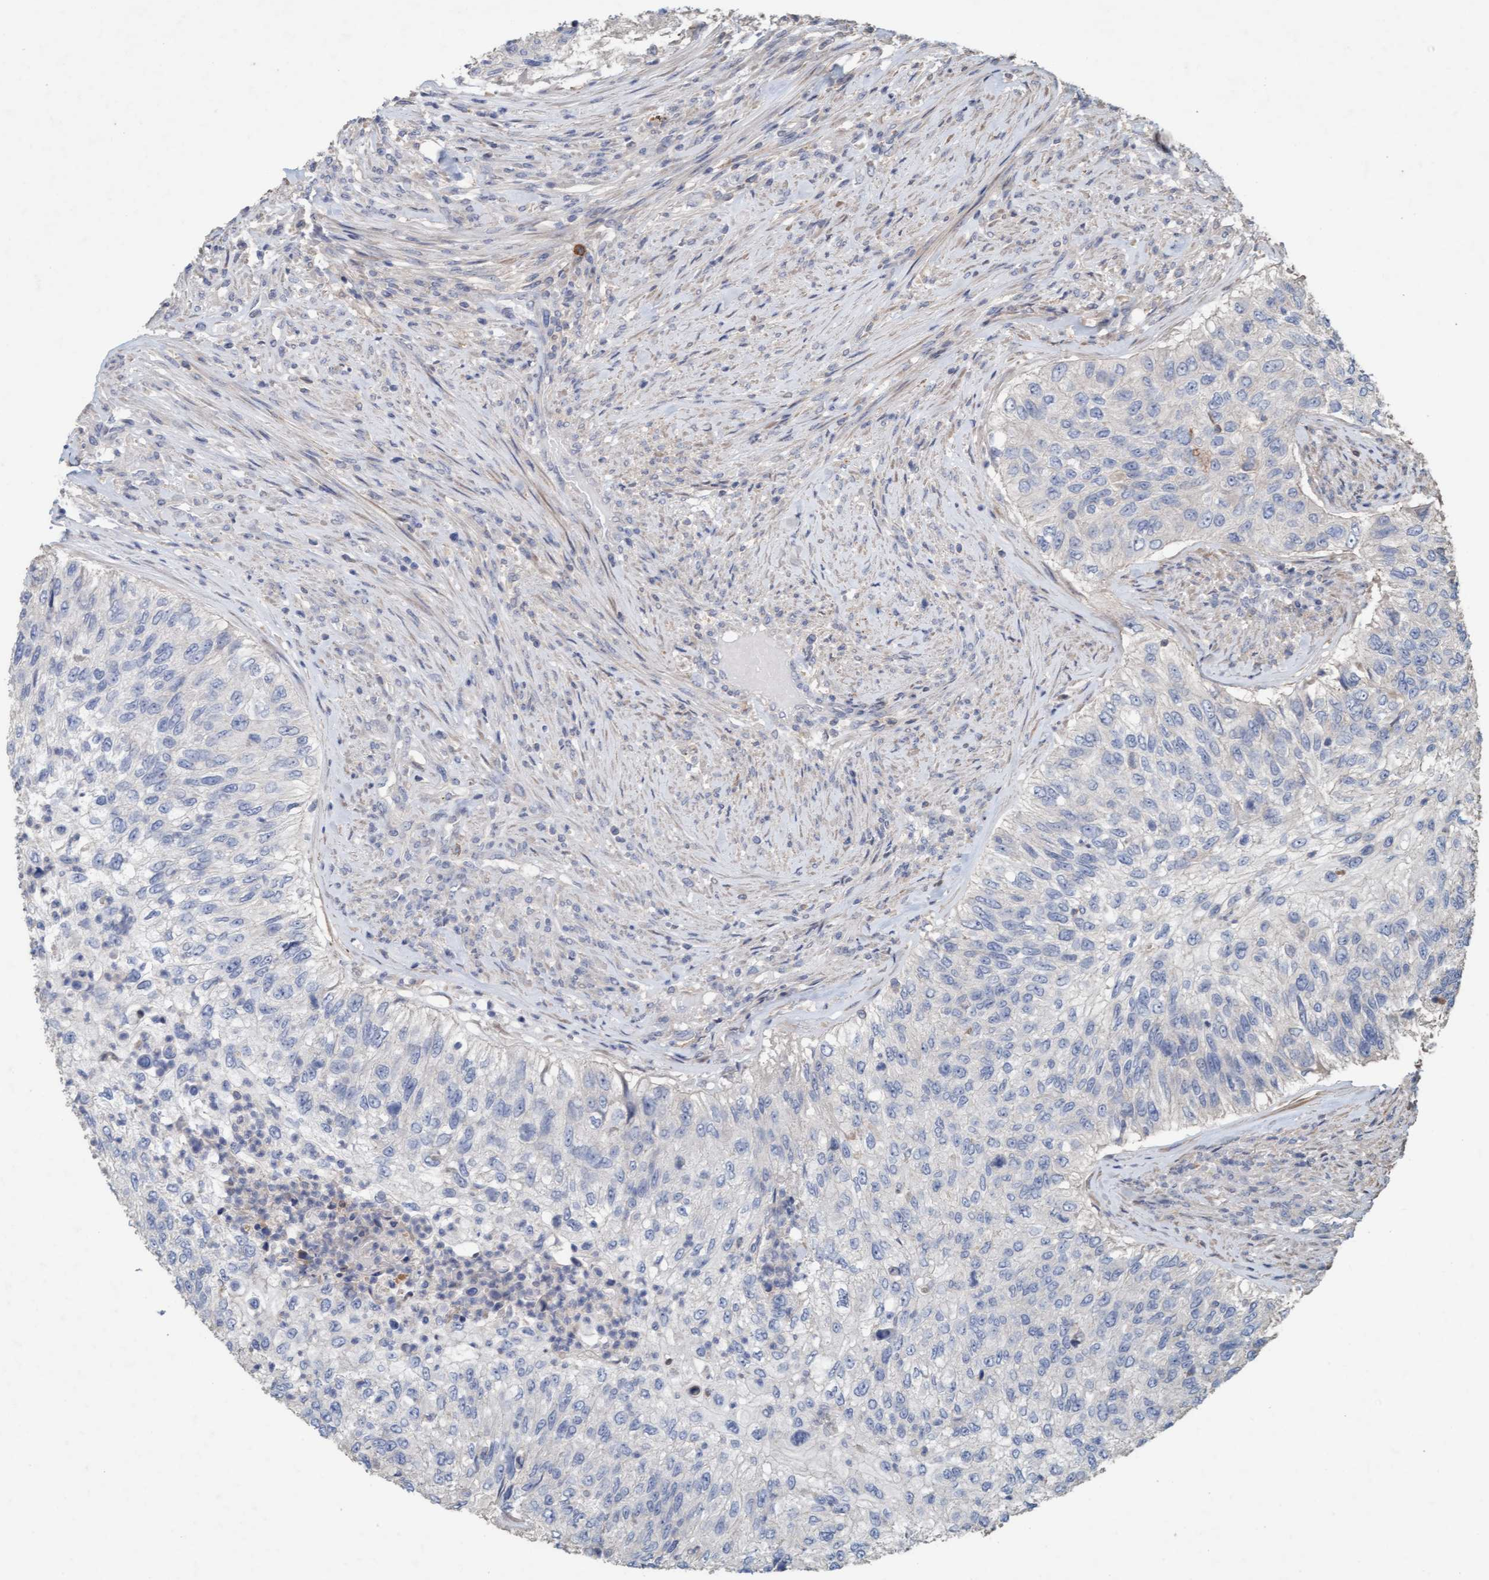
{"staining": {"intensity": "negative", "quantity": "none", "location": "none"}, "tissue": "urothelial cancer", "cell_type": "Tumor cells", "image_type": "cancer", "snomed": [{"axis": "morphology", "description": "Urothelial carcinoma, High grade"}, {"axis": "topography", "description": "Urinary bladder"}], "caption": "The IHC histopathology image has no significant expression in tumor cells of urothelial cancer tissue. The staining is performed using DAB brown chromogen with nuclei counter-stained in using hematoxylin.", "gene": "LONRF1", "patient": {"sex": "female", "age": 60}}